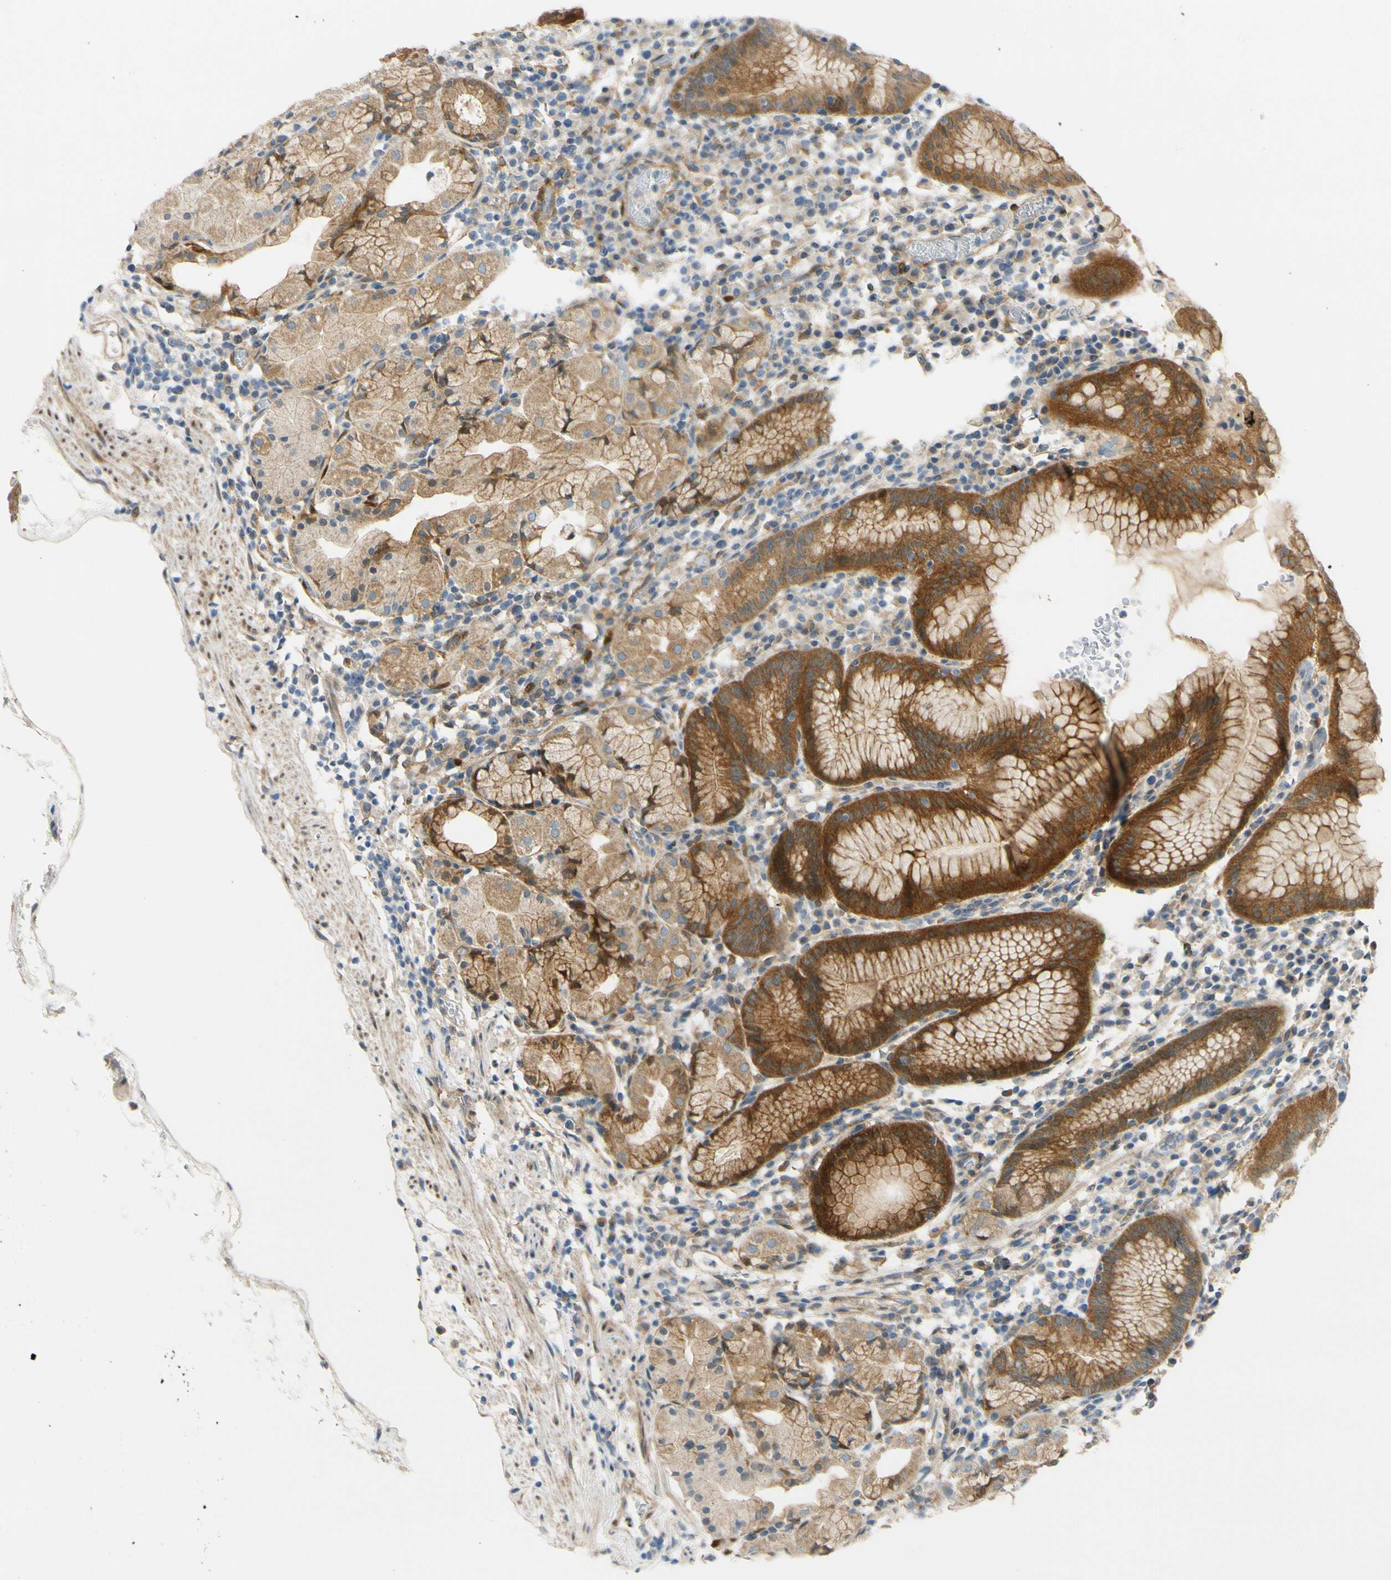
{"staining": {"intensity": "moderate", "quantity": ">75%", "location": "cytoplasmic/membranous"}, "tissue": "stomach", "cell_type": "Glandular cells", "image_type": "normal", "snomed": [{"axis": "morphology", "description": "Normal tissue, NOS"}, {"axis": "topography", "description": "Stomach"}, {"axis": "topography", "description": "Stomach, lower"}], "caption": "Protein expression analysis of unremarkable stomach displays moderate cytoplasmic/membranous staining in approximately >75% of glandular cells.", "gene": "FHL2", "patient": {"sex": "female", "age": 75}}